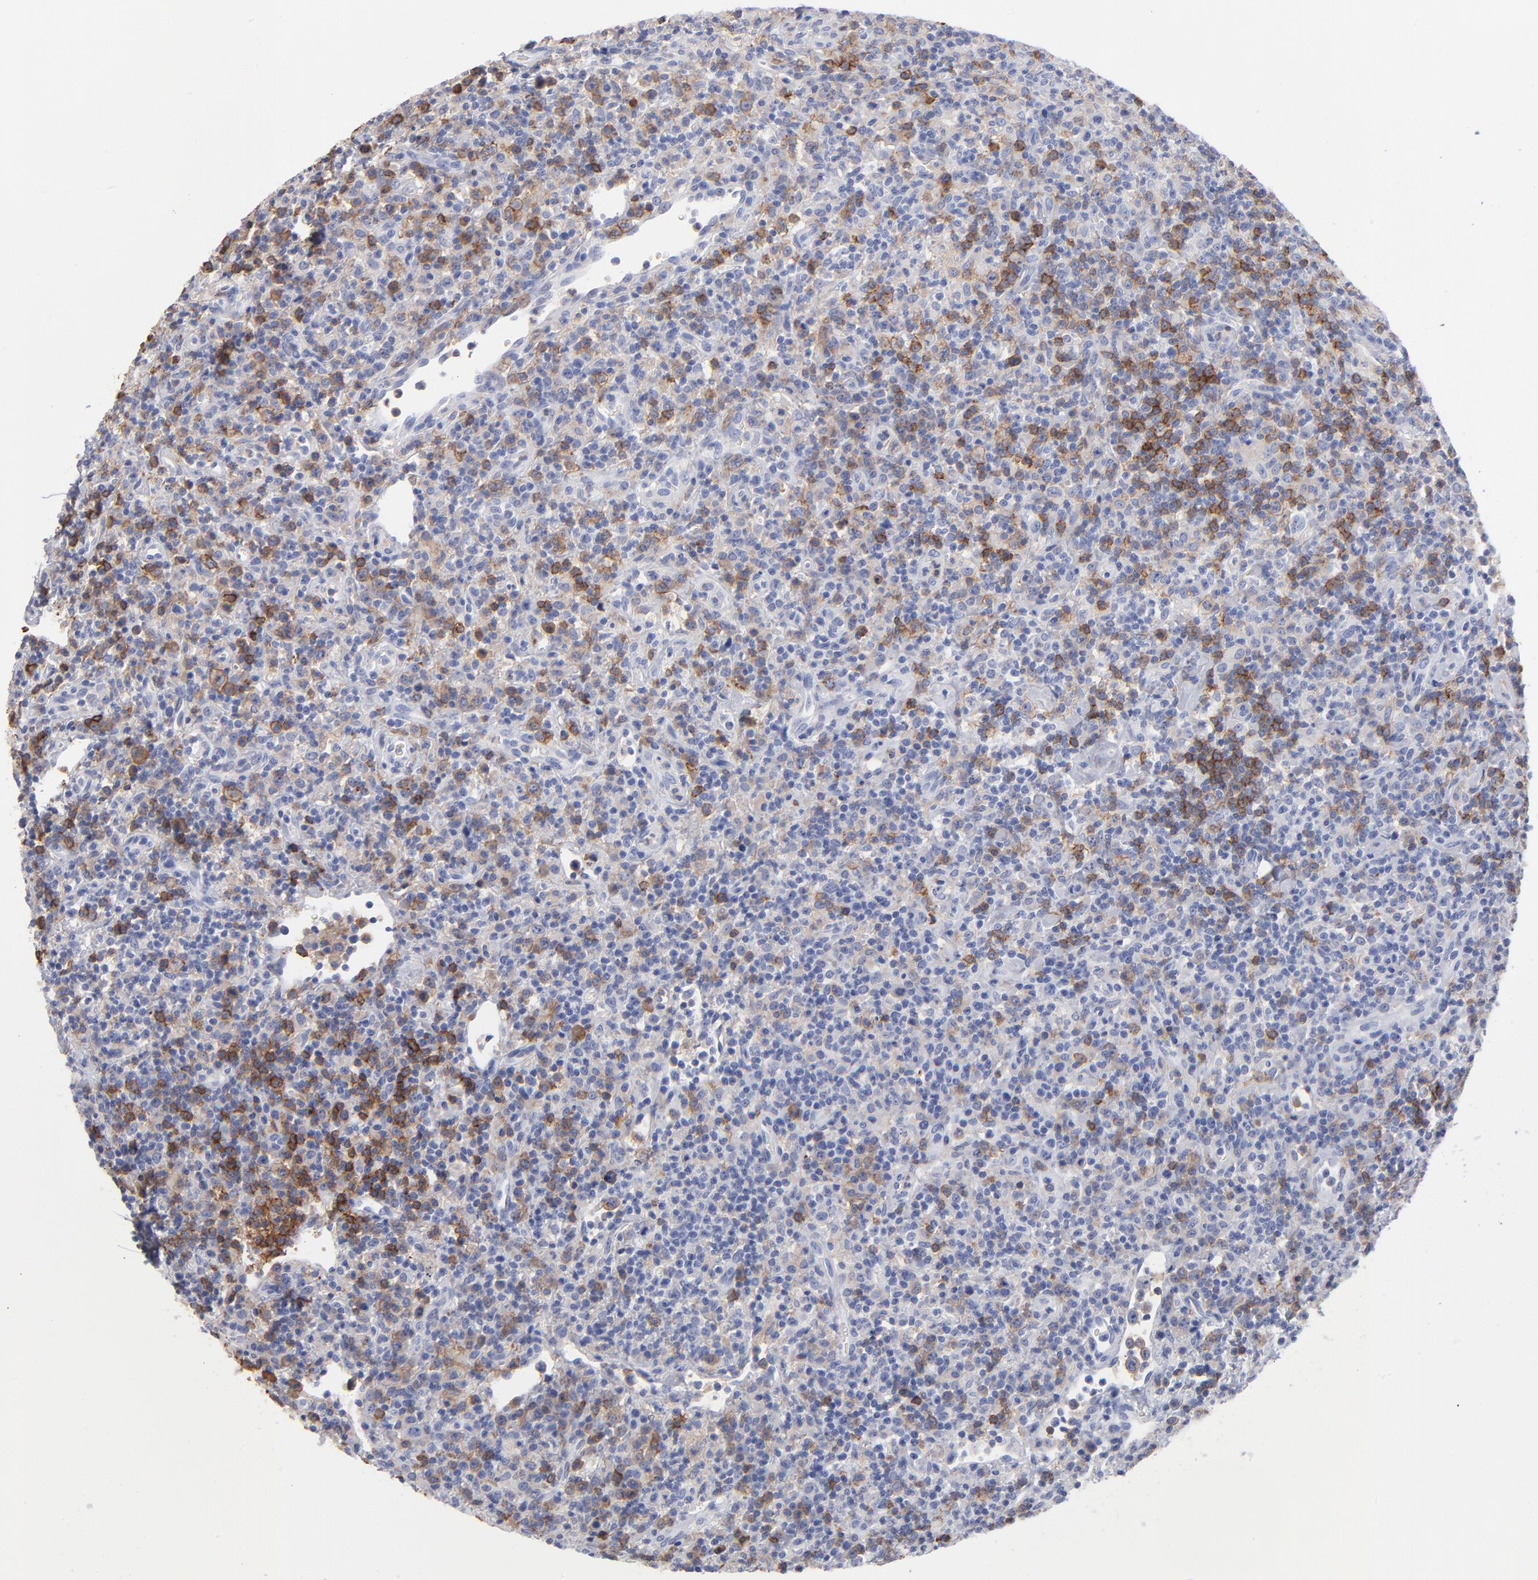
{"staining": {"intensity": "negative", "quantity": "none", "location": "none"}, "tissue": "lymphoma", "cell_type": "Tumor cells", "image_type": "cancer", "snomed": [{"axis": "morphology", "description": "Hodgkin's disease, NOS"}, {"axis": "topography", "description": "Lymph node"}], "caption": "Lymphoma was stained to show a protein in brown. There is no significant positivity in tumor cells.", "gene": "LAT2", "patient": {"sex": "male", "age": 65}}